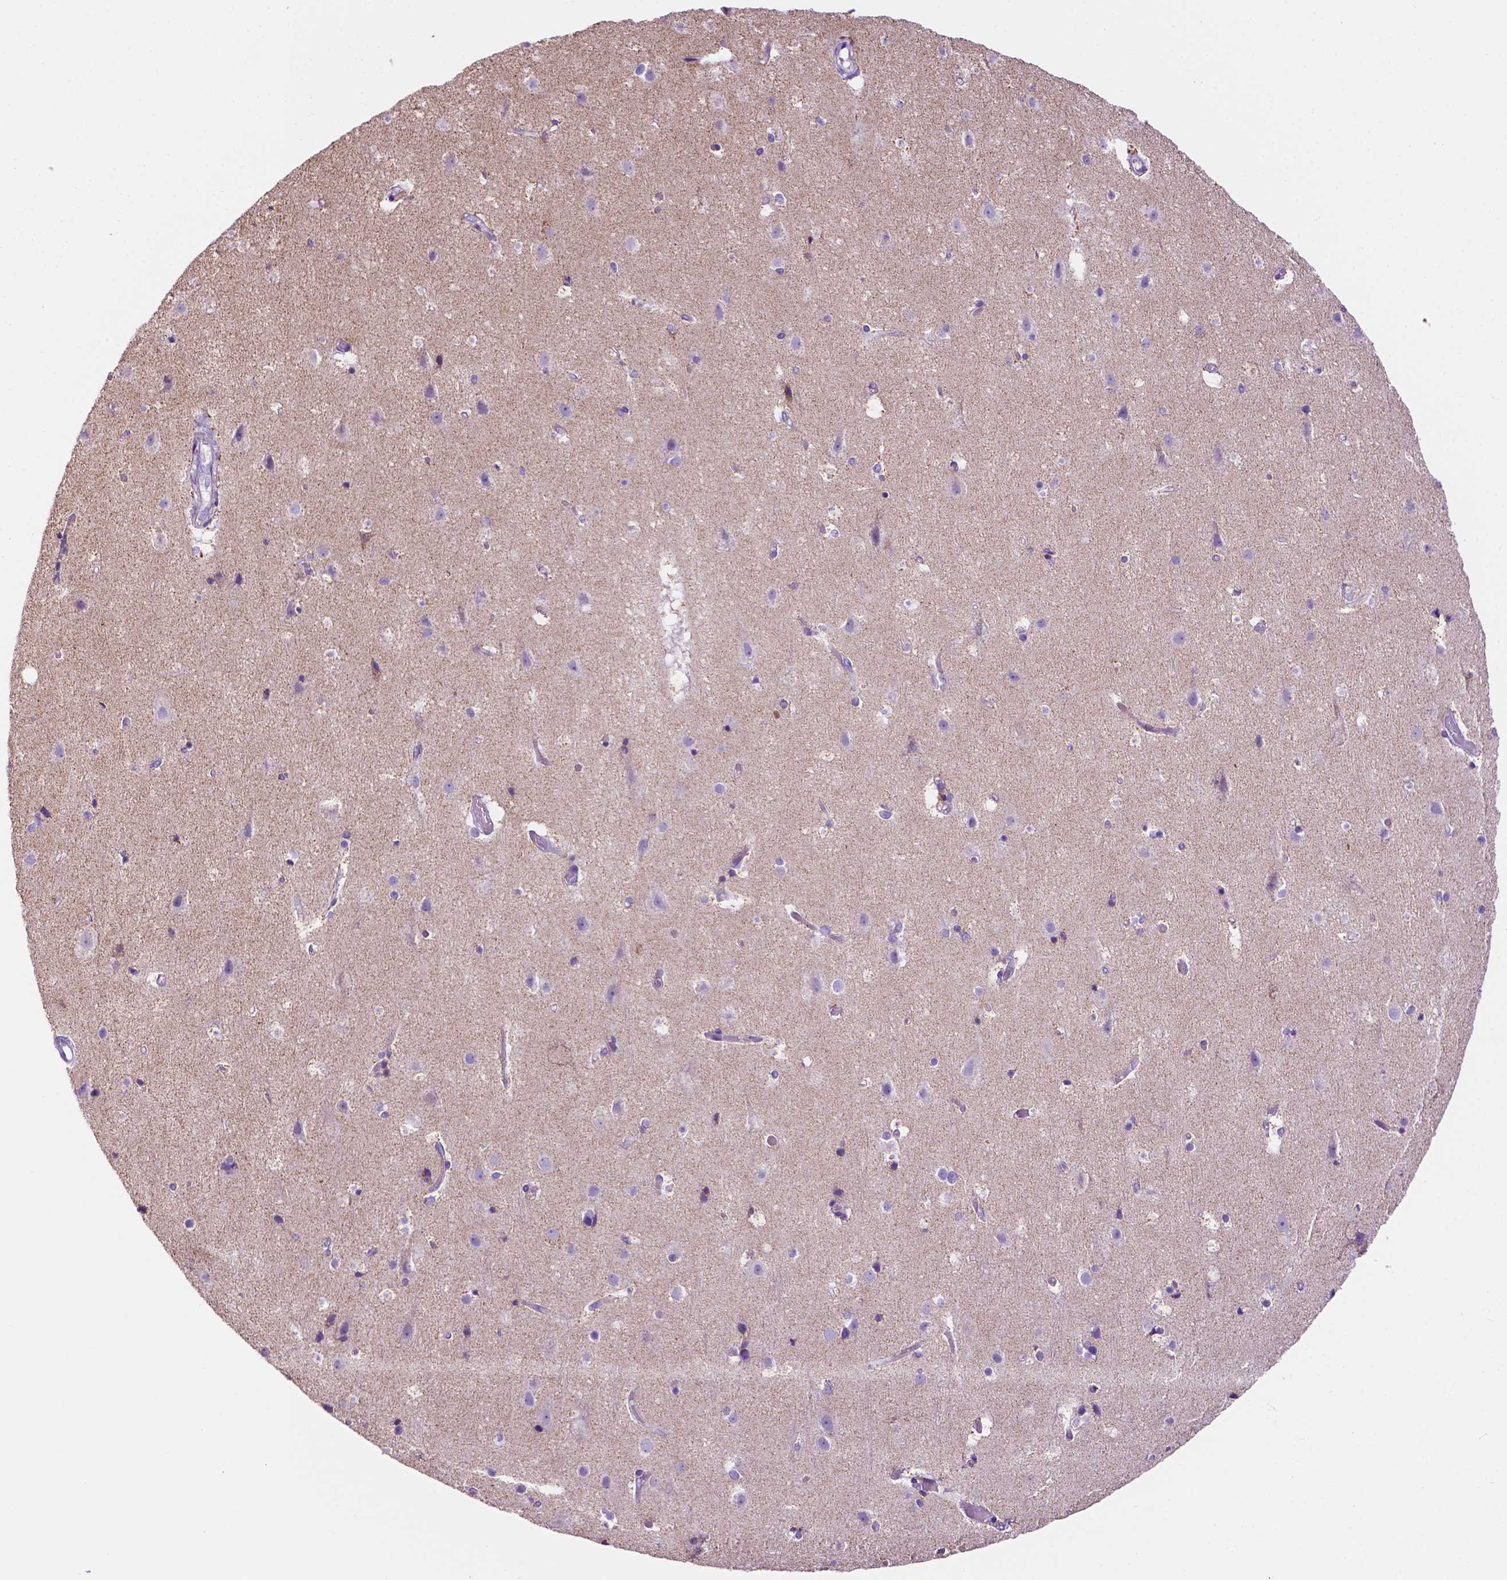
{"staining": {"intensity": "negative", "quantity": "none", "location": "none"}, "tissue": "cerebral cortex", "cell_type": "Endothelial cells", "image_type": "normal", "snomed": [{"axis": "morphology", "description": "Normal tissue, NOS"}, {"axis": "topography", "description": "Cerebral cortex"}], "caption": "Immunohistochemistry (IHC) of benign cerebral cortex demonstrates no positivity in endothelial cells.", "gene": "GDPD5", "patient": {"sex": "female", "age": 52}}